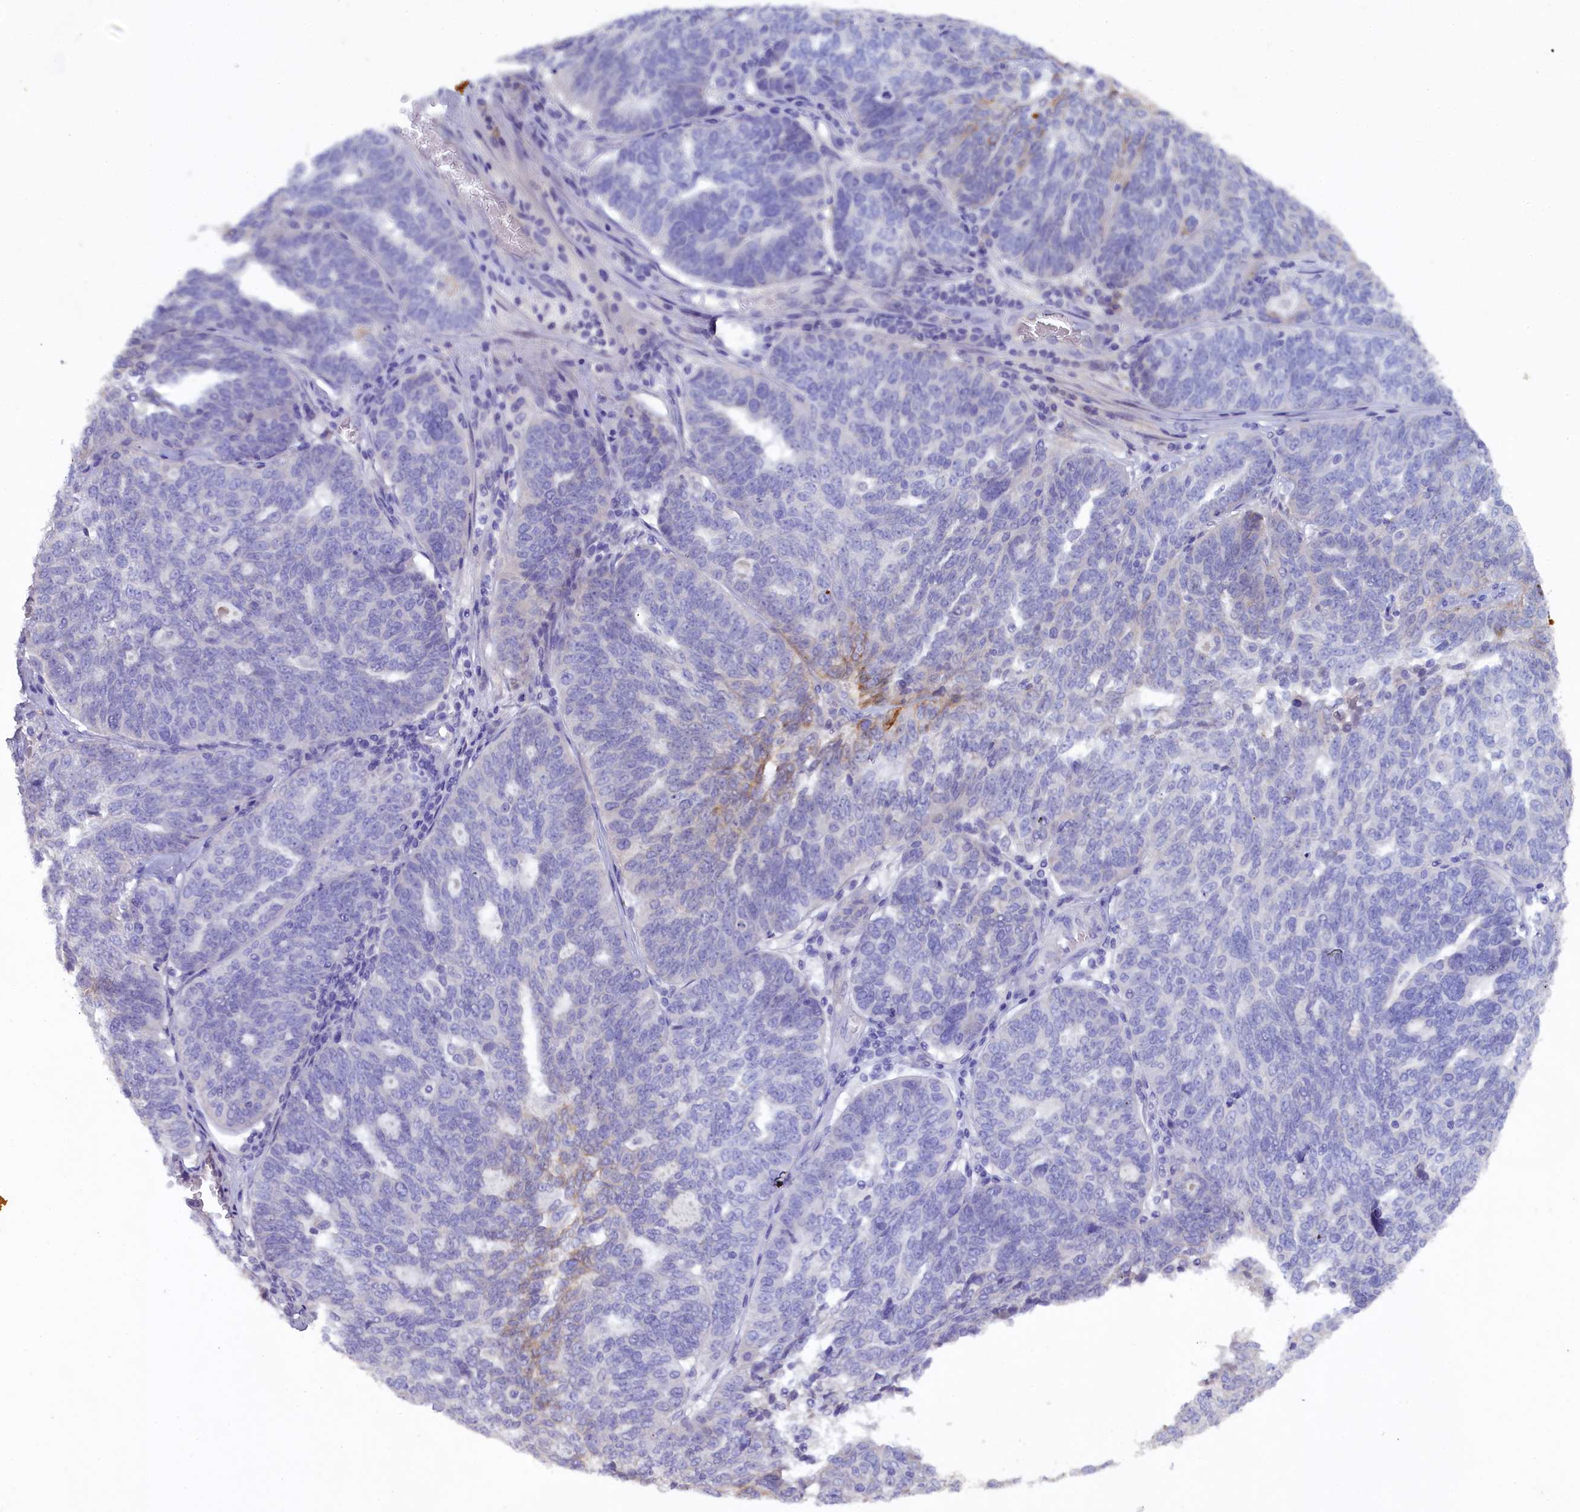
{"staining": {"intensity": "strong", "quantity": "<25%", "location": "cytoplasmic/membranous"}, "tissue": "ovarian cancer", "cell_type": "Tumor cells", "image_type": "cancer", "snomed": [{"axis": "morphology", "description": "Cystadenocarcinoma, serous, NOS"}, {"axis": "topography", "description": "Ovary"}], "caption": "Strong cytoplasmic/membranous positivity for a protein is present in approximately <25% of tumor cells of ovarian cancer using immunohistochemistry.", "gene": "MYADML2", "patient": {"sex": "female", "age": 59}}